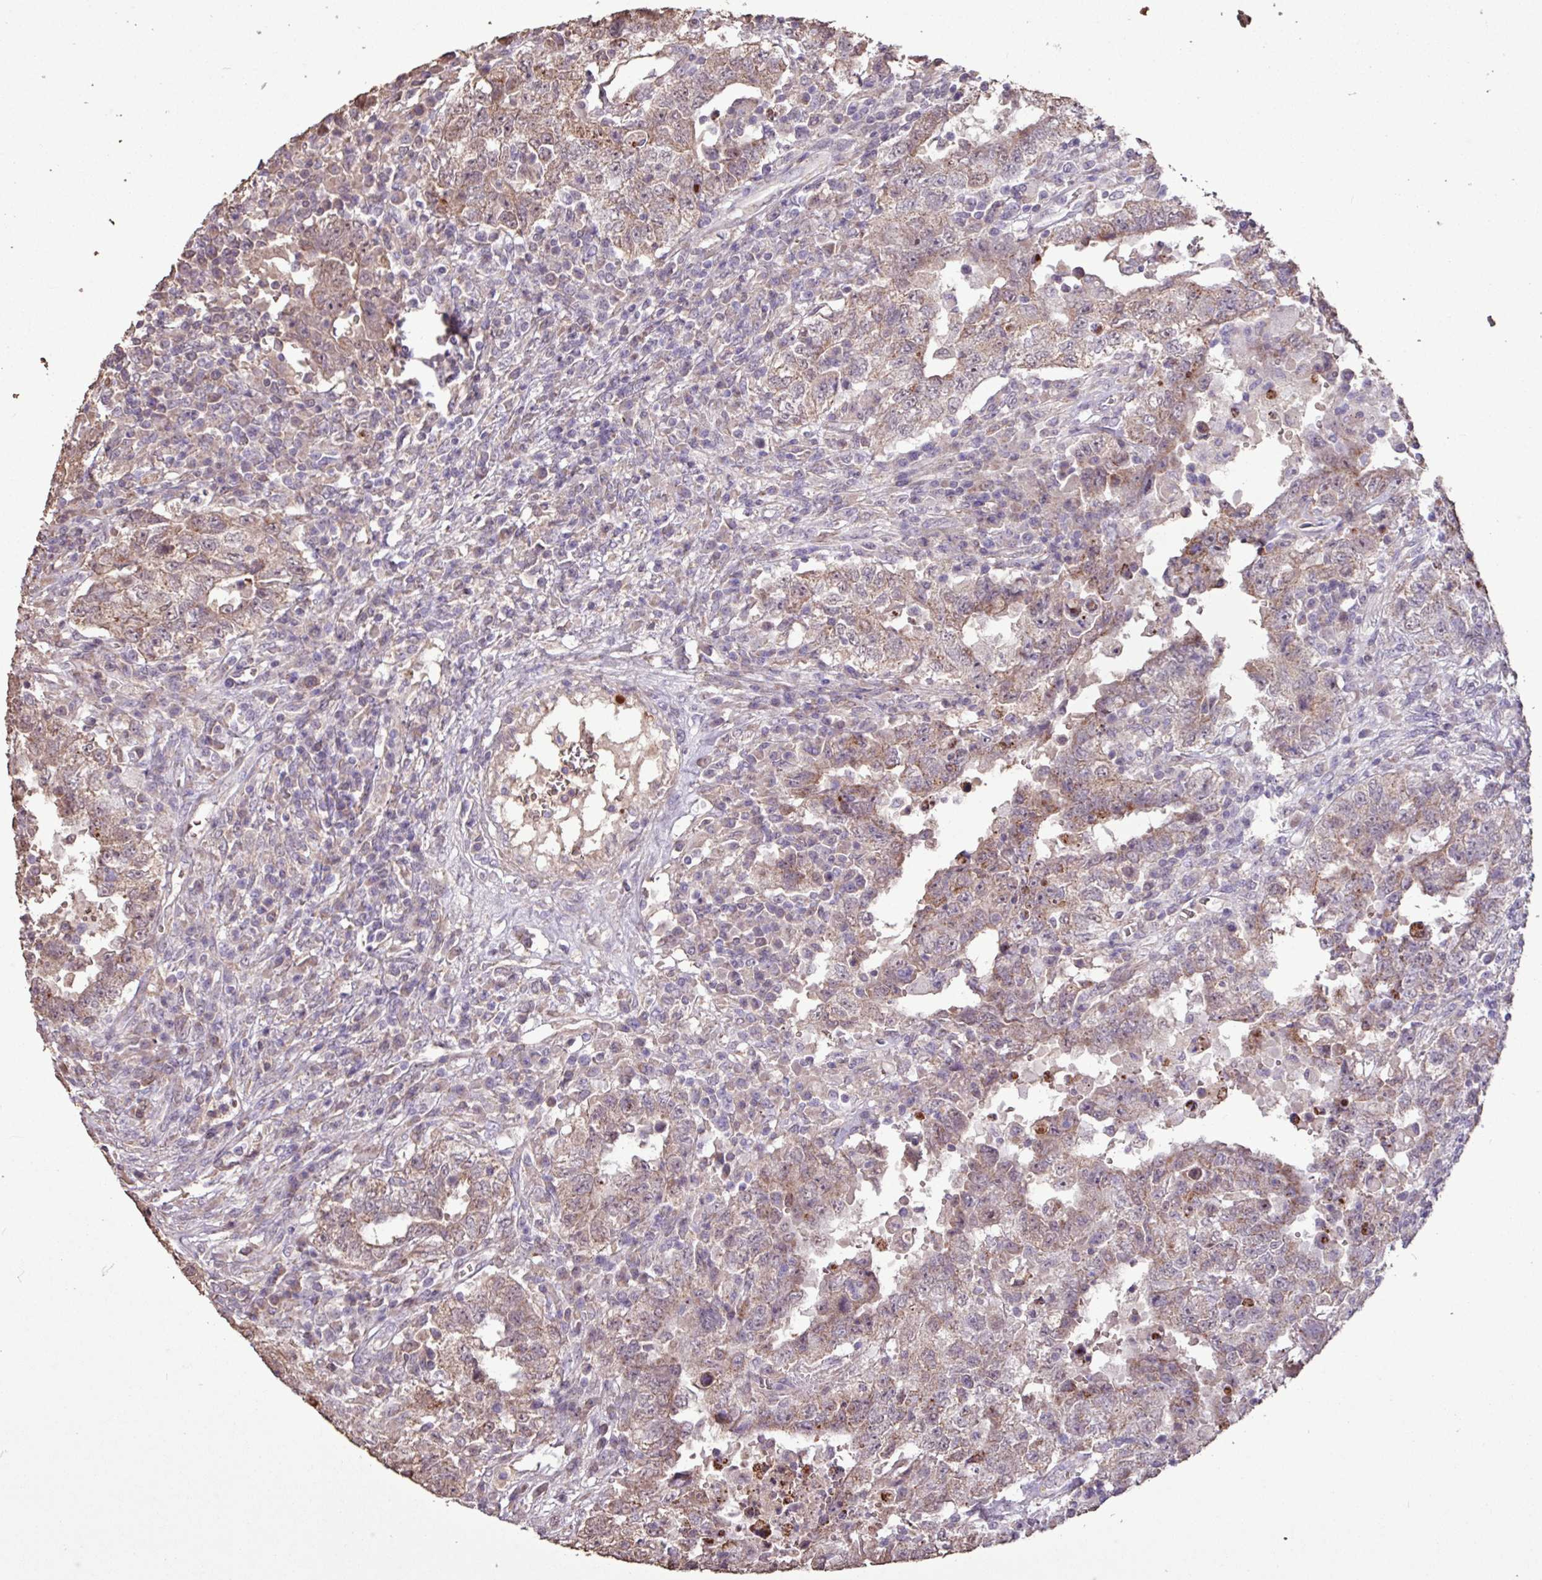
{"staining": {"intensity": "weak", "quantity": ">75%", "location": "cytoplasmic/membranous"}, "tissue": "testis cancer", "cell_type": "Tumor cells", "image_type": "cancer", "snomed": [{"axis": "morphology", "description": "Carcinoma, Embryonal, NOS"}, {"axis": "topography", "description": "Testis"}], "caption": "An immunohistochemistry (IHC) photomicrograph of tumor tissue is shown. Protein staining in brown labels weak cytoplasmic/membranous positivity in testis cancer (embryonal carcinoma) within tumor cells.", "gene": "L3MBTL3", "patient": {"sex": "male", "age": 26}}